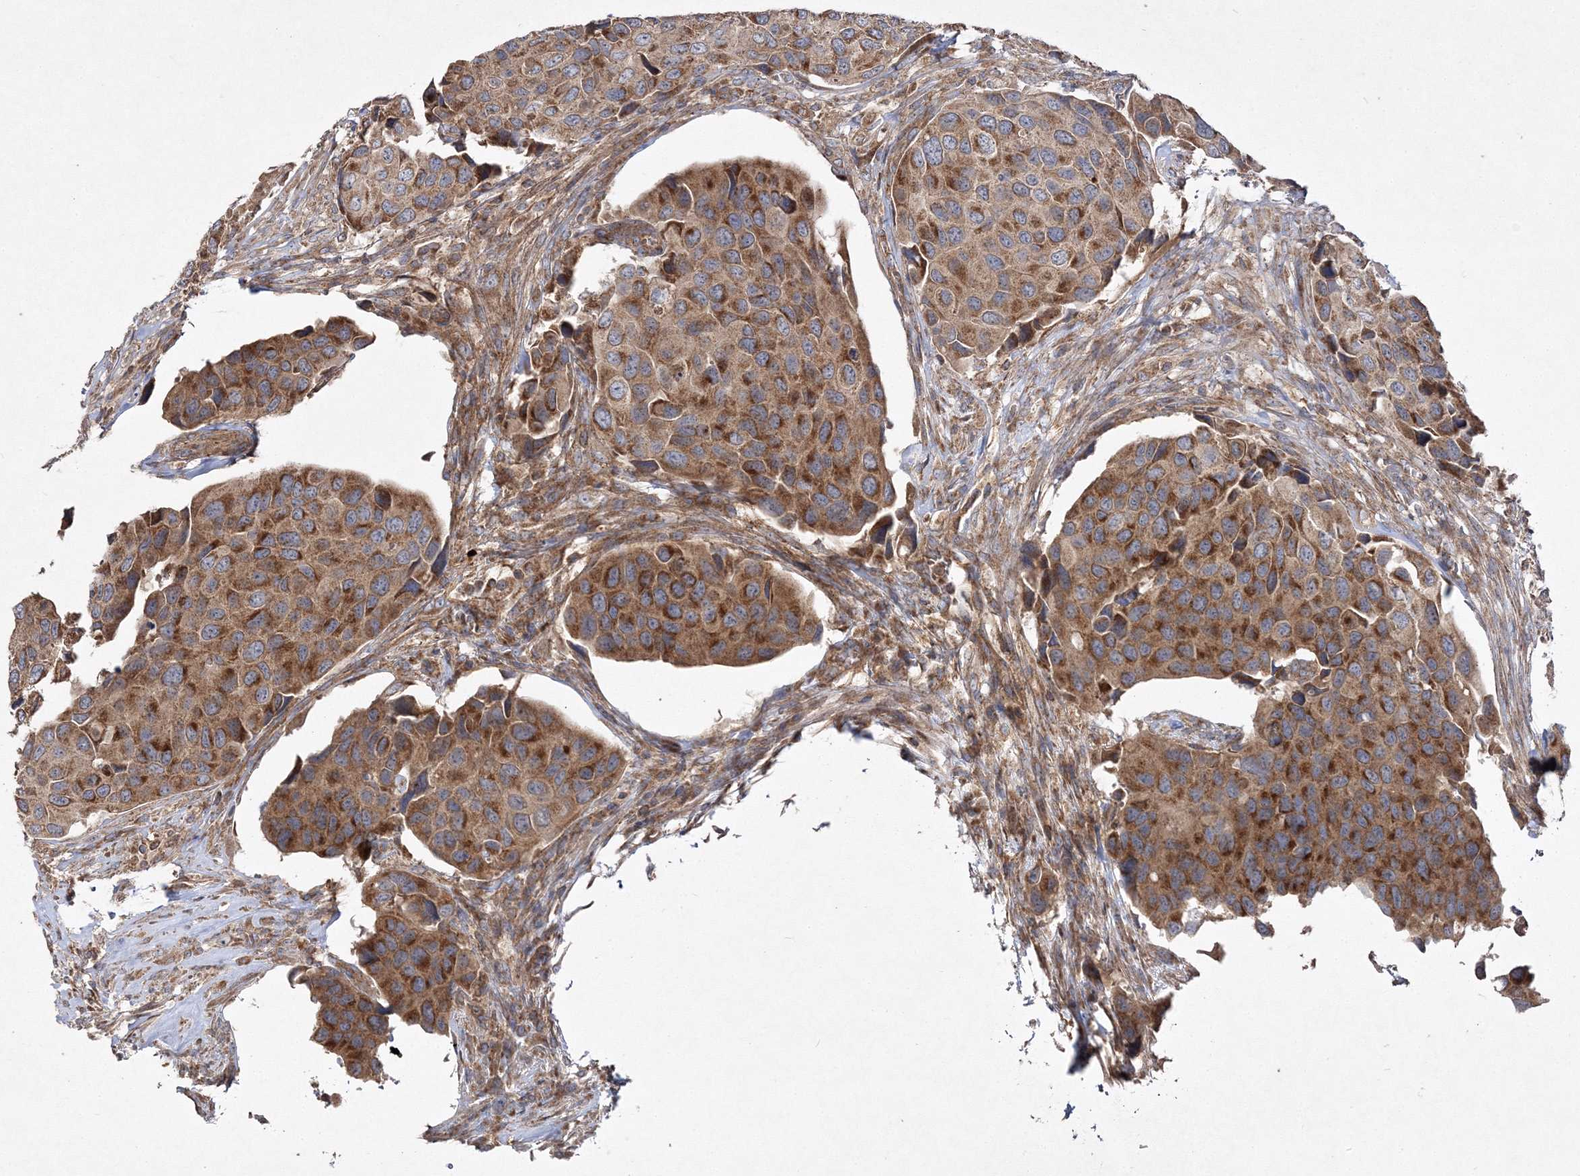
{"staining": {"intensity": "strong", "quantity": ">75%", "location": "cytoplasmic/membranous"}, "tissue": "urothelial cancer", "cell_type": "Tumor cells", "image_type": "cancer", "snomed": [{"axis": "morphology", "description": "Urothelial carcinoma, High grade"}, {"axis": "topography", "description": "Urinary bladder"}], "caption": "A high-resolution micrograph shows IHC staining of urothelial cancer, which shows strong cytoplasmic/membranous expression in approximately >75% of tumor cells.", "gene": "DNAJC13", "patient": {"sex": "male", "age": 74}}